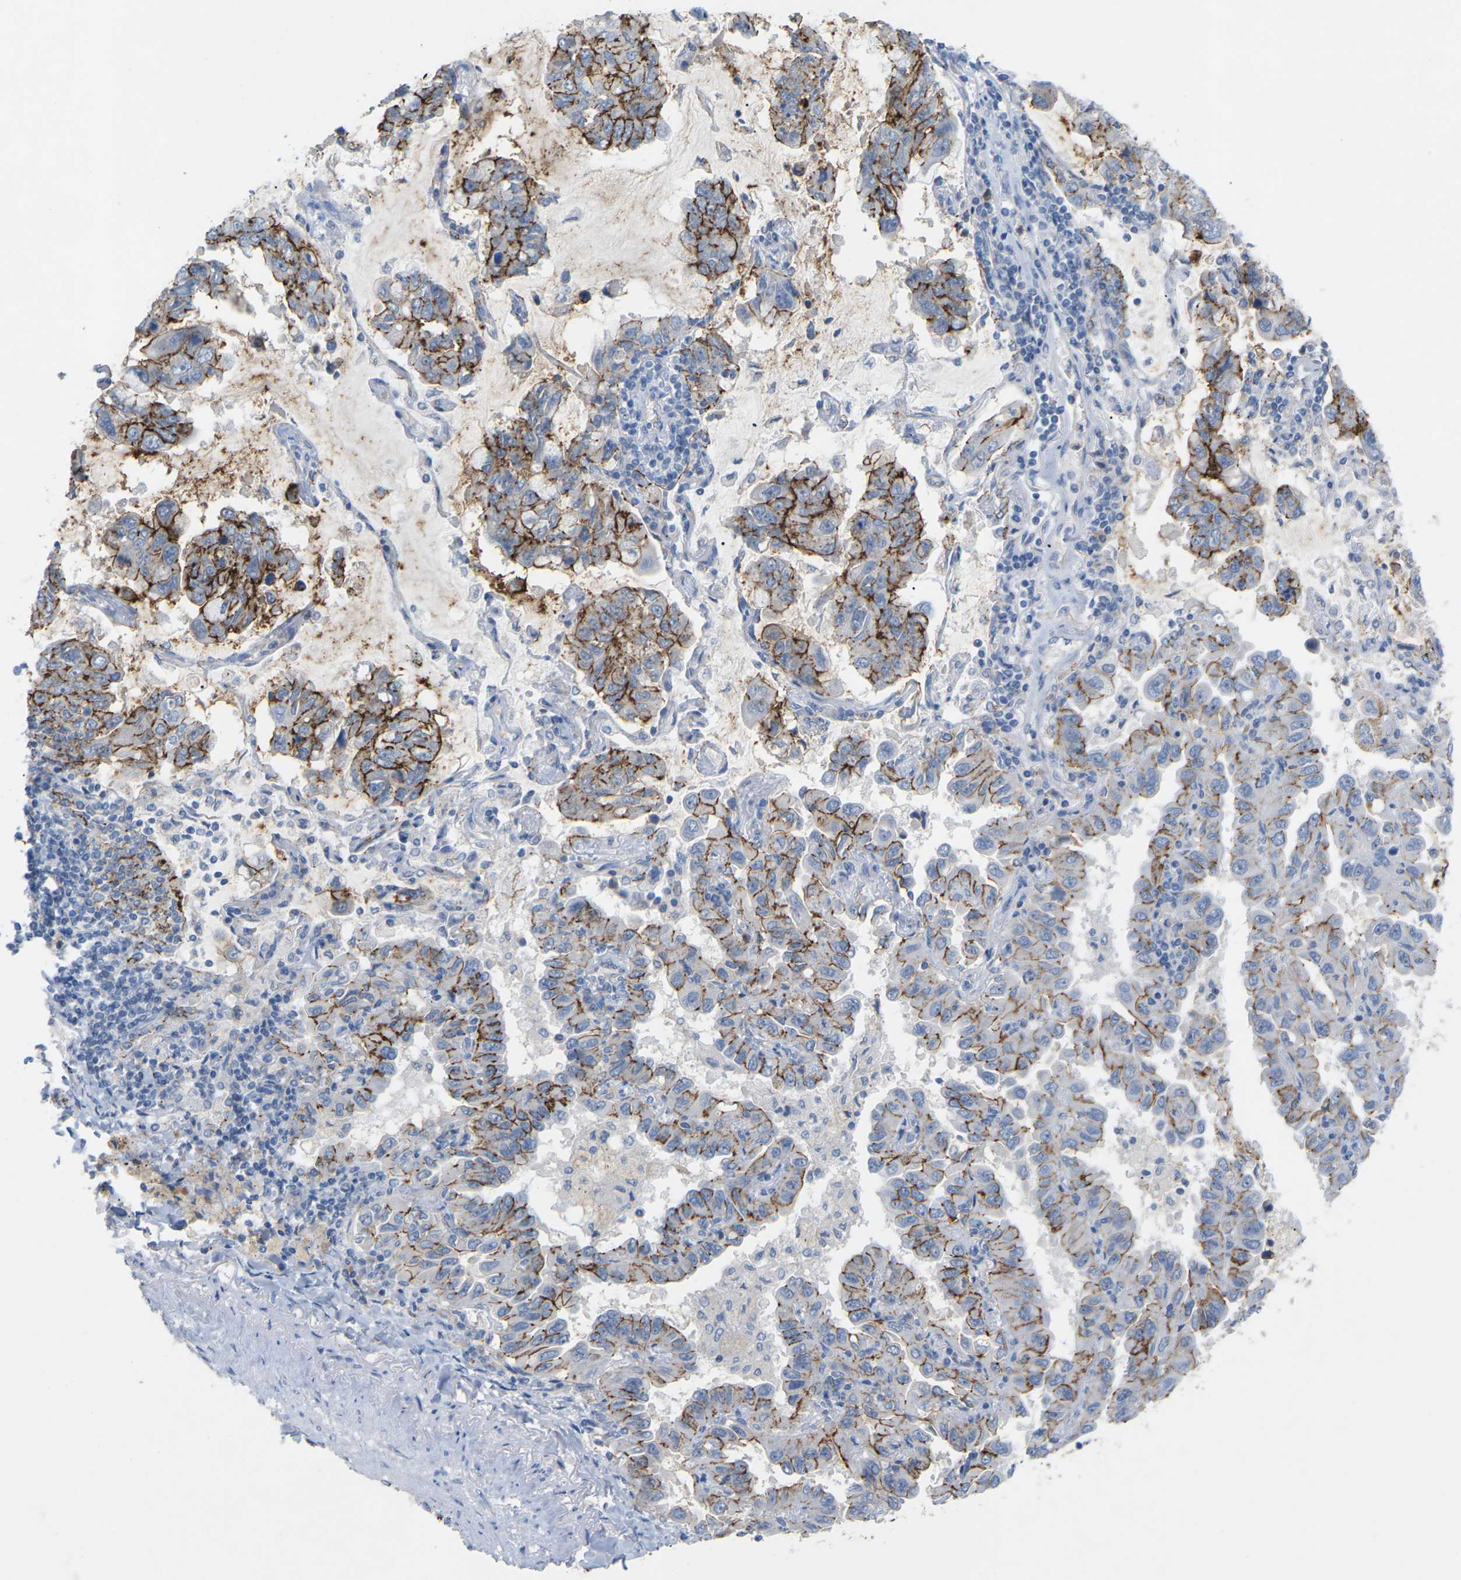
{"staining": {"intensity": "strong", "quantity": "25%-75%", "location": "cytoplasmic/membranous"}, "tissue": "lung cancer", "cell_type": "Tumor cells", "image_type": "cancer", "snomed": [{"axis": "morphology", "description": "Adenocarcinoma, NOS"}, {"axis": "topography", "description": "Lung"}], "caption": "The immunohistochemical stain shows strong cytoplasmic/membranous staining in tumor cells of lung cancer tissue.", "gene": "CLDN3", "patient": {"sex": "male", "age": 64}}